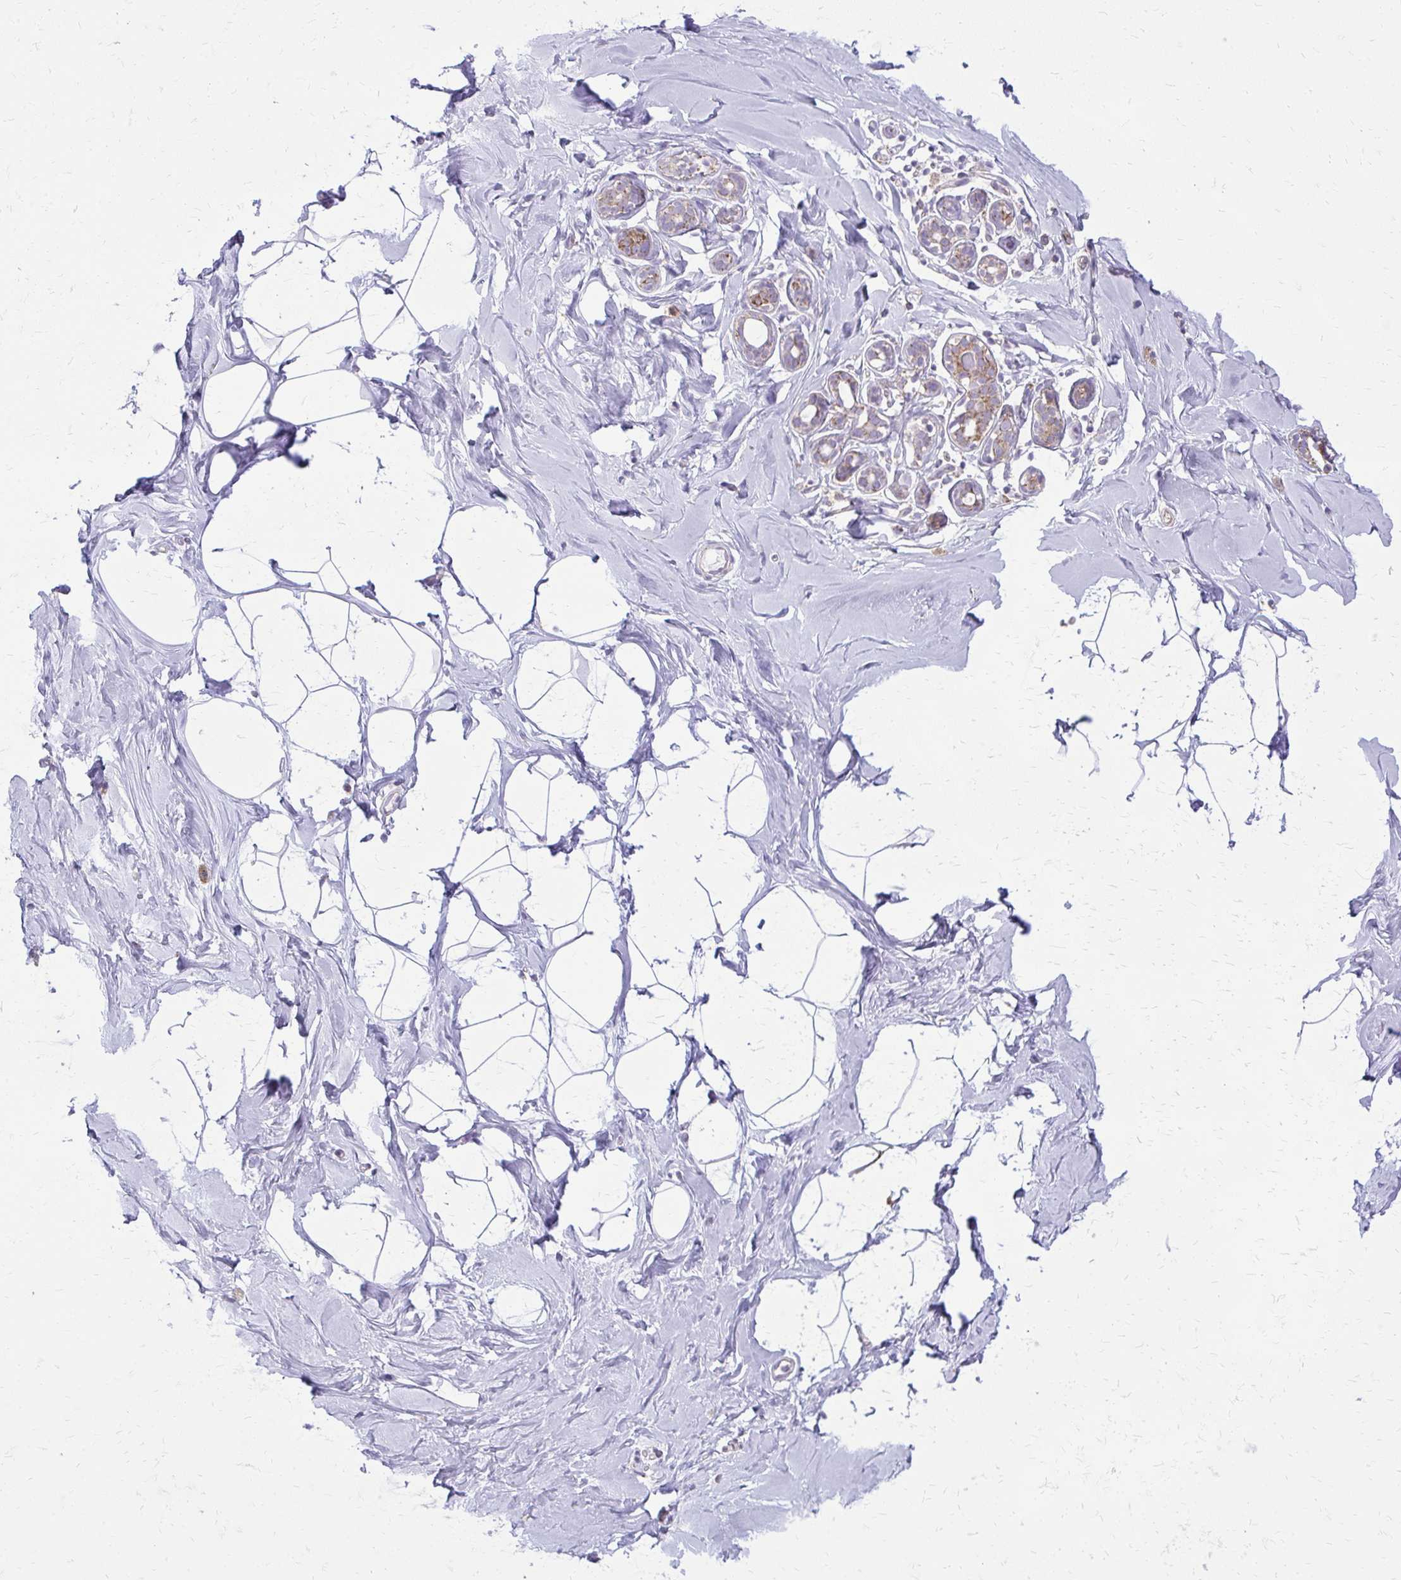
{"staining": {"intensity": "negative", "quantity": "none", "location": "none"}, "tissue": "breast", "cell_type": "Adipocytes", "image_type": "normal", "snomed": [{"axis": "morphology", "description": "Normal tissue, NOS"}, {"axis": "topography", "description": "Breast"}], "caption": "Immunohistochemistry (IHC) of unremarkable breast shows no staining in adipocytes. (Brightfield microscopy of DAB (3,3'-diaminobenzidine) IHC at high magnification).", "gene": "IFIT1", "patient": {"sex": "female", "age": 32}}